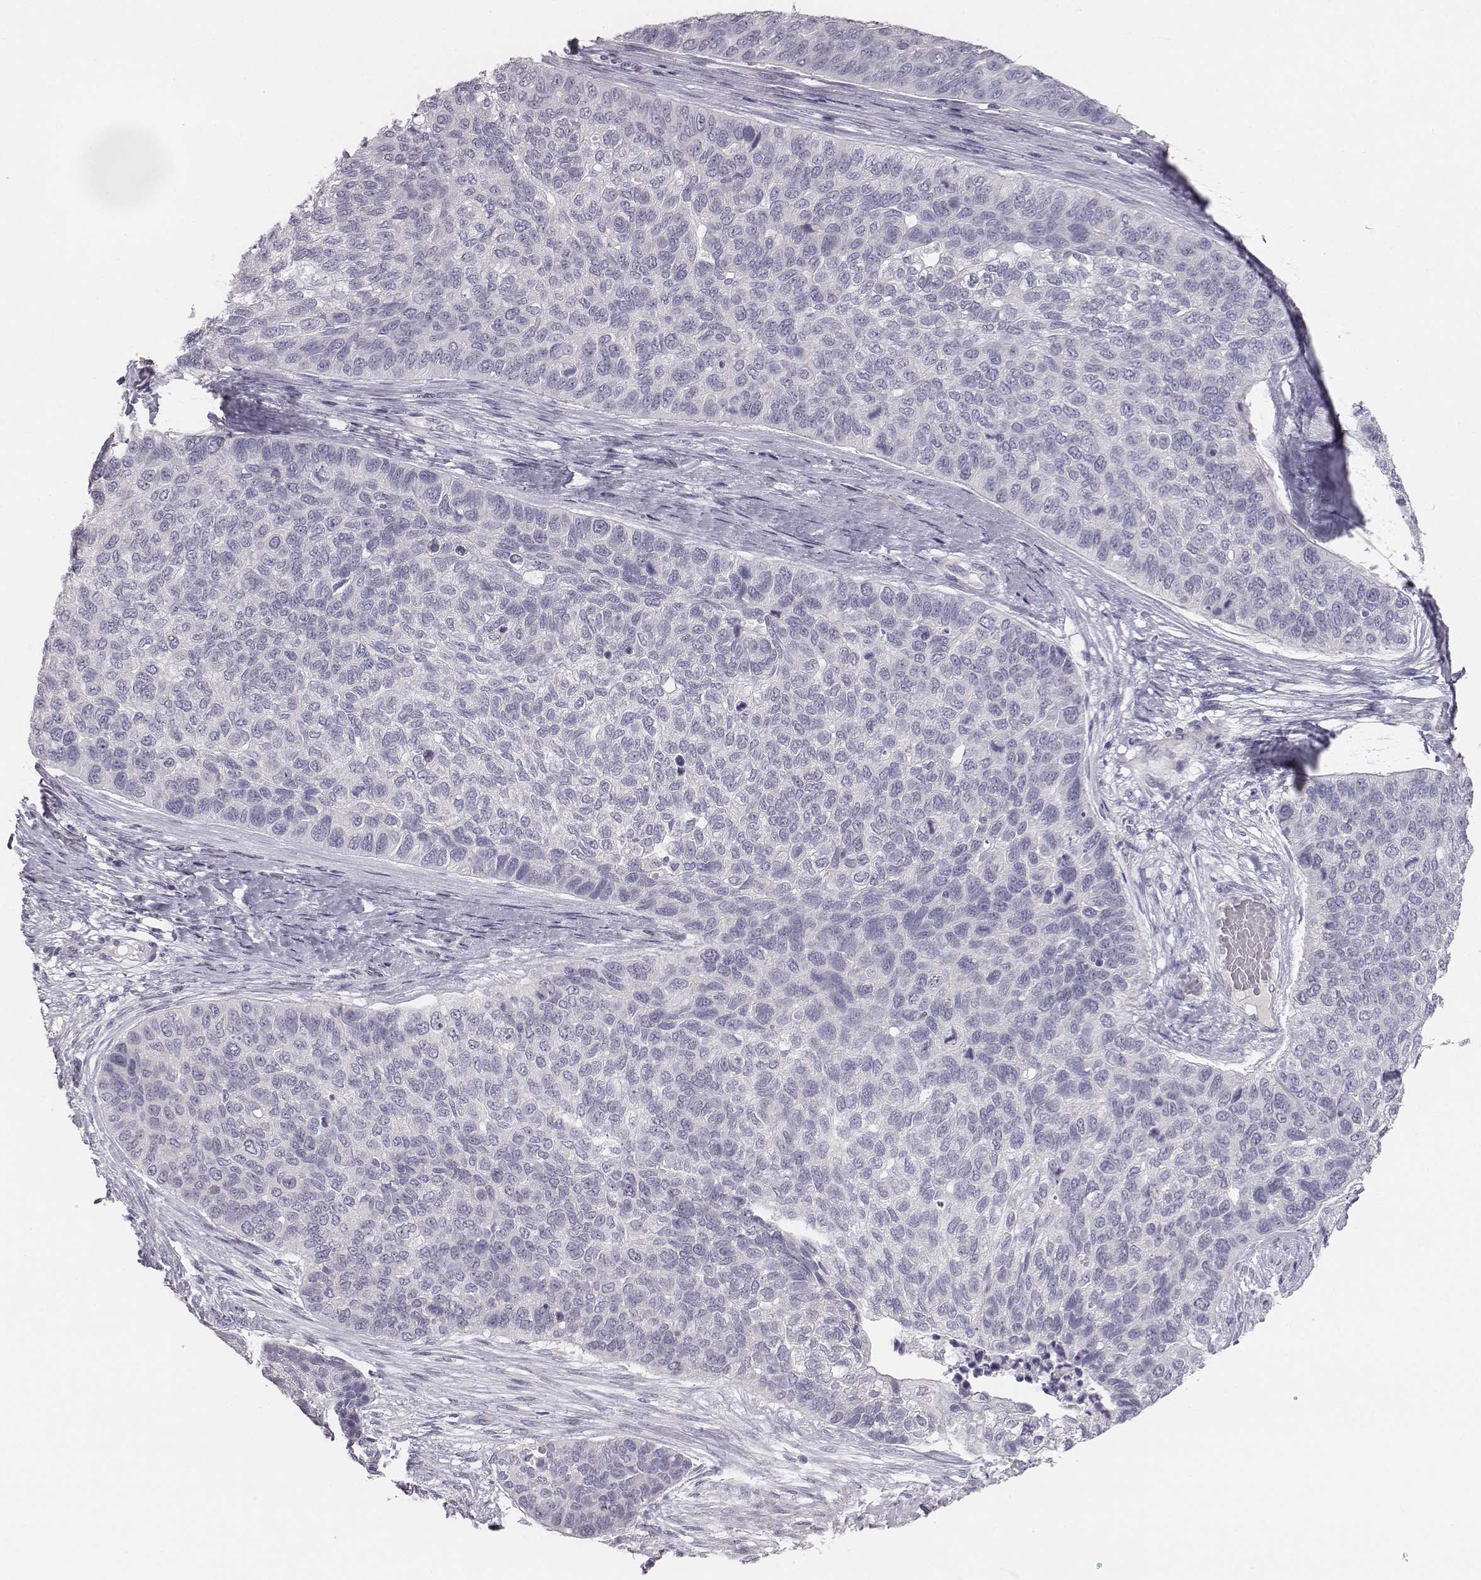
{"staining": {"intensity": "negative", "quantity": "none", "location": "none"}, "tissue": "lung cancer", "cell_type": "Tumor cells", "image_type": "cancer", "snomed": [{"axis": "morphology", "description": "Squamous cell carcinoma, NOS"}, {"axis": "topography", "description": "Lung"}], "caption": "This is a micrograph of immunohistochemistry (IHC) staining of lung squamous cell carcinoma, which shows no expression in tumor cells.", "gene": "MYH6", "patient": {"sex": "male", "age": 69}}